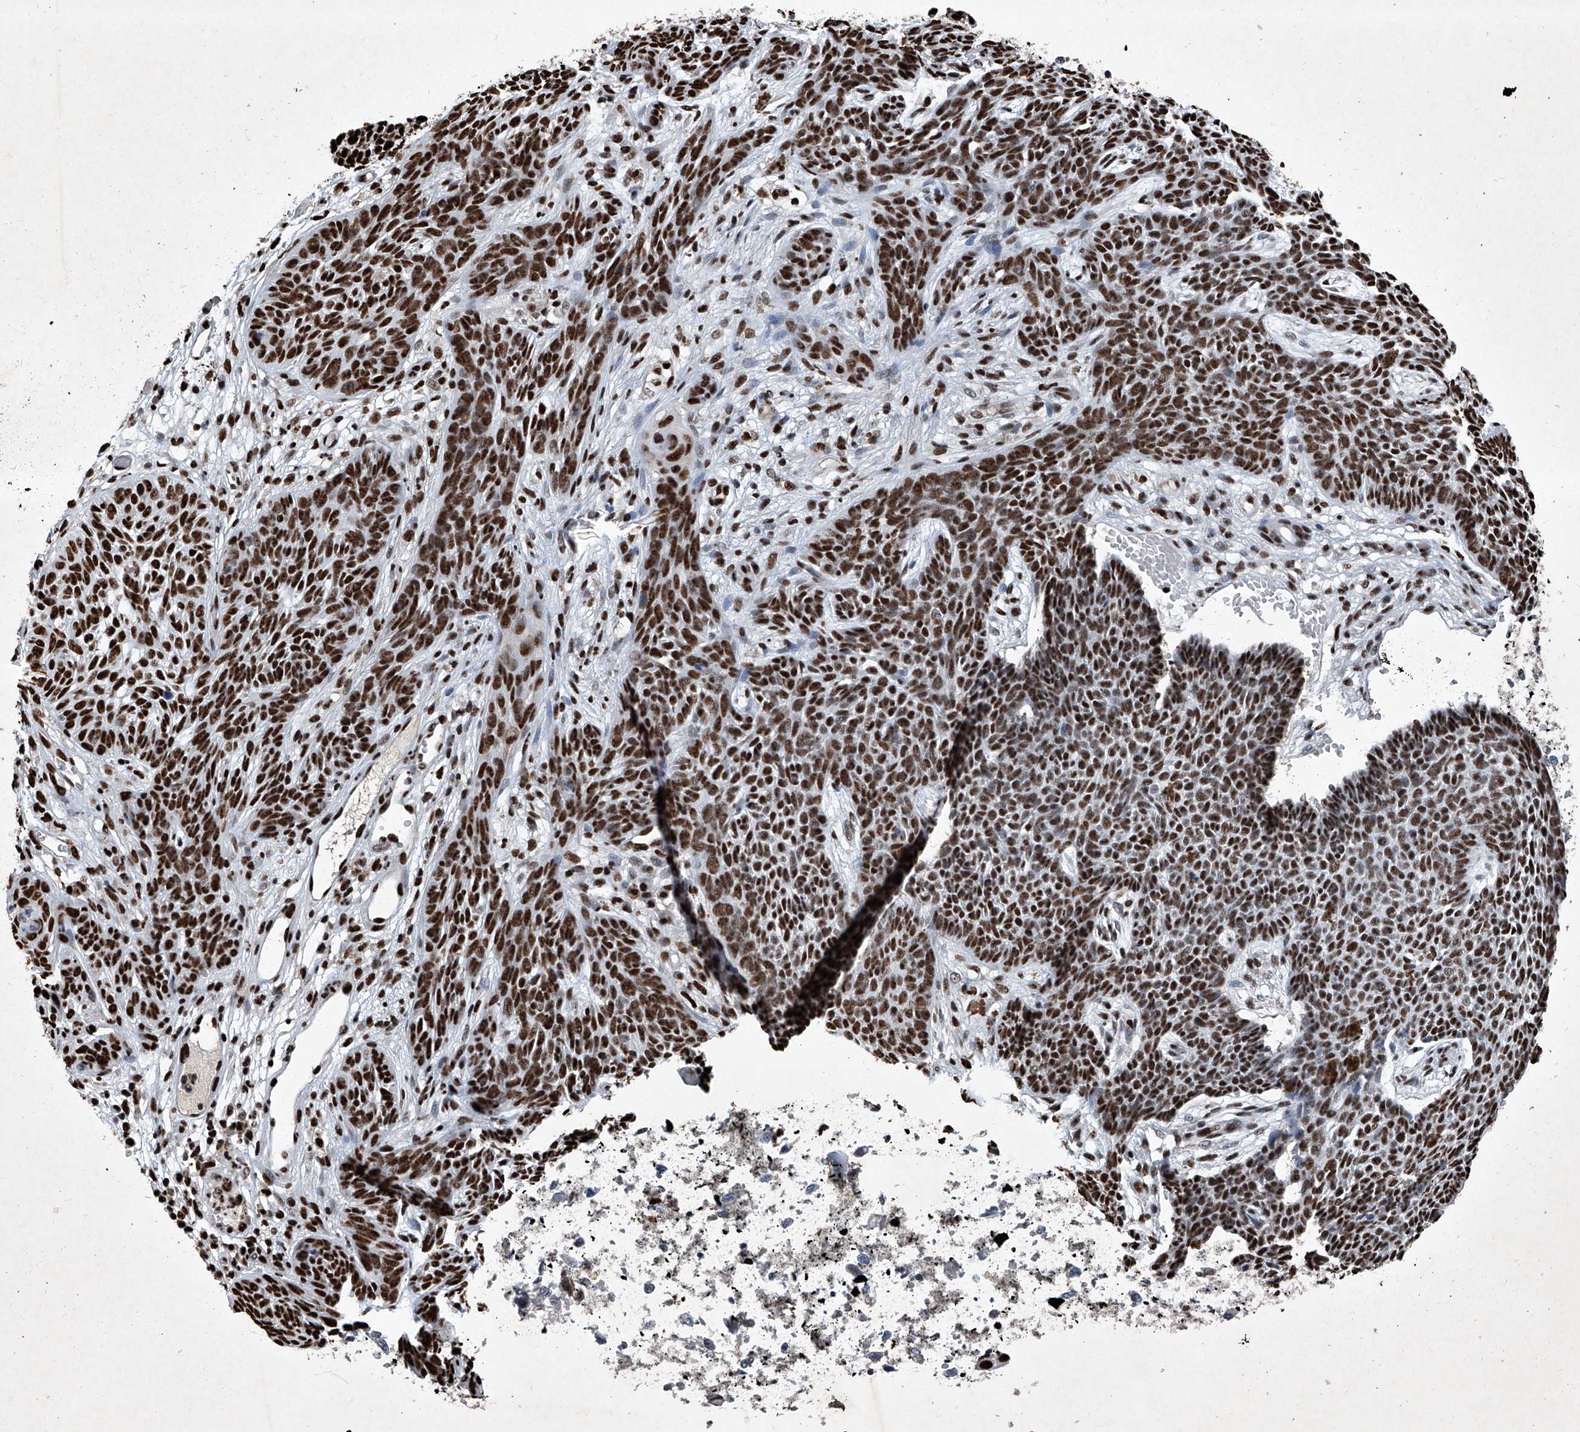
{"staining": {"intensity": "strong", "quantity": ">75%", "location": "nuclear"}, "tissue": "skin cancer", "cell_type": "Tumor cells", "image_type": "cancer", "snomed": [{"axis": "morphology", "description": "Basal cell carcinoma"}, {"axis": "topography", "description": "Skin"}], "caption": "Tumor cells exhibit high levels of strong nuclear expression in about >75% of cells in skin cancer (basal cell carcinoma). The protein of interest is stained brown, and the nuclei are stained in blue (DAB (3,3'-diaminobenzidine) IHC with brightfield microscopy, high magnification).", "gene": "DDX39B", "patient": {"sex": "female", "age": 84}}